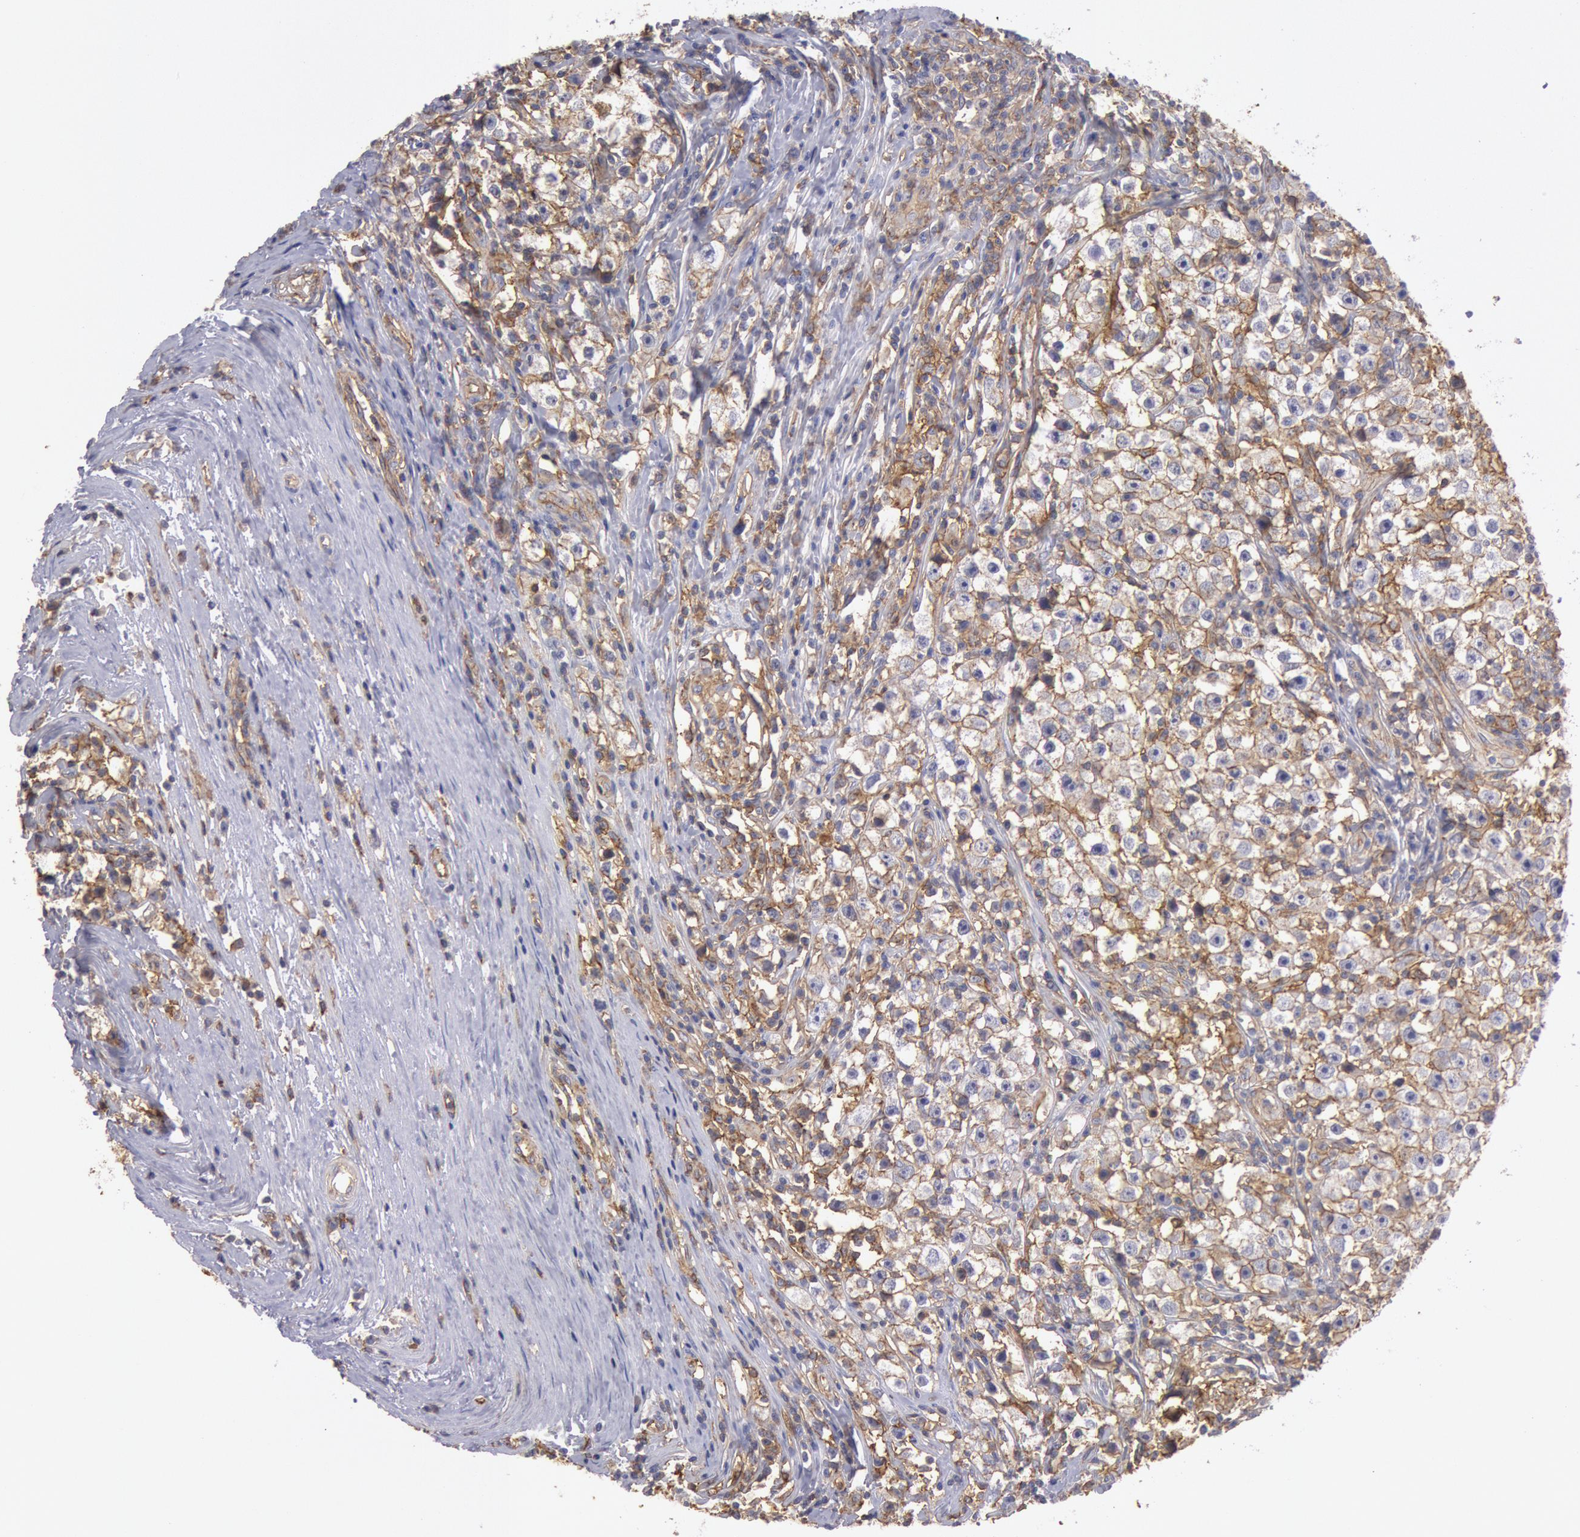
{"staining": {"intensity": "weak", "quantity": ">75%", "location": "cytoplasmic/membranous"}, "tissue": "testis cancer", "cell_type": "Tumor cells", "image_type": "cancer", "snomed": [{"axis": "morphology", "description": "Seminoma, NOS"}, {"axis": "topography", "description": "Testis"}], "caption": "A brown stain highlights weak cytoplasmic/membranous staining of a protein in testis seminoma tumor cells.", "gene": "SNAP23", "patient": {"sex": "male", "age": 35}}